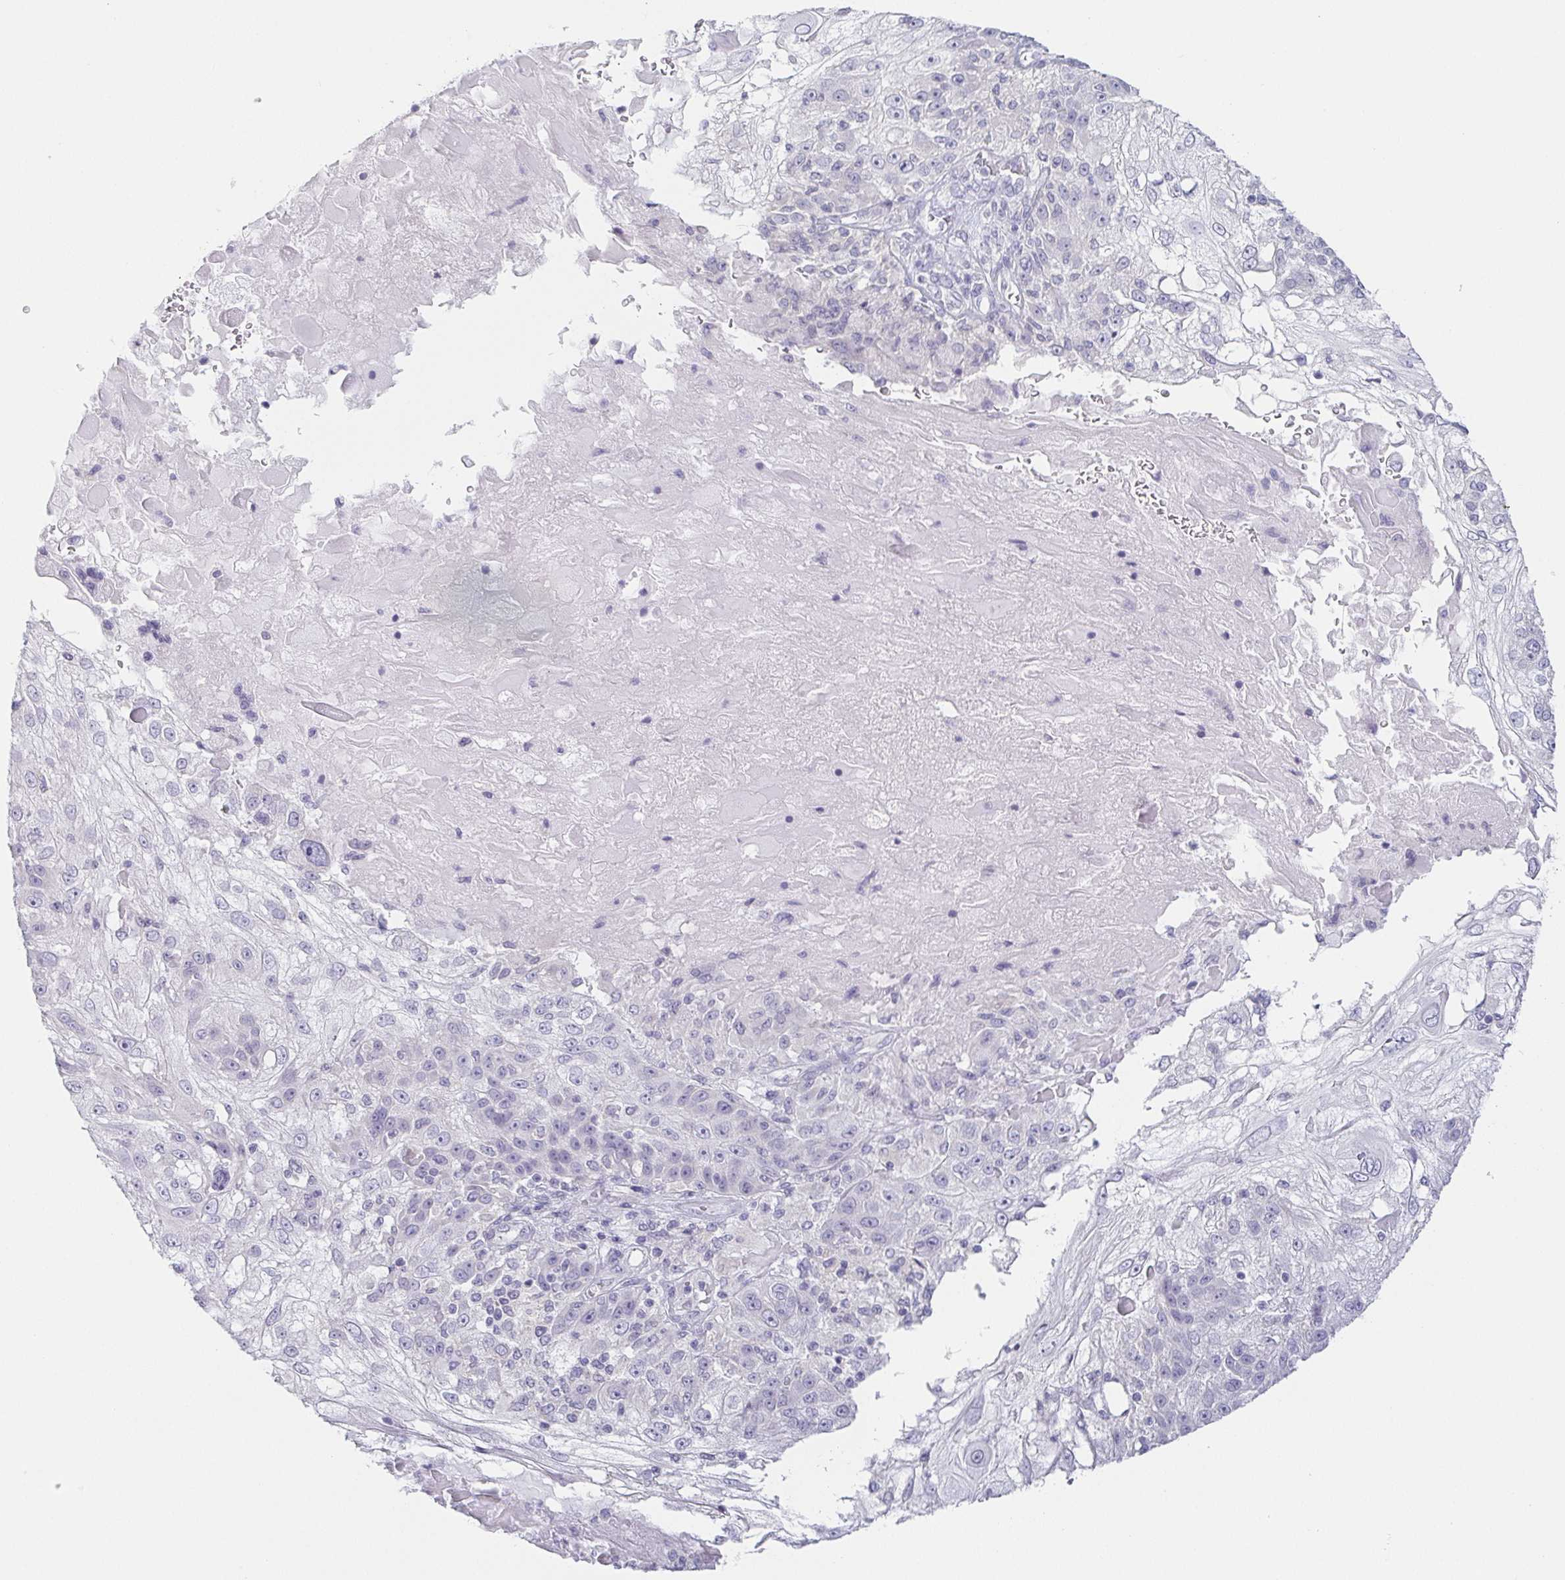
{"staining": {"intensity": "negative", "quantity": "none", "location": "none"}, "tissue": "skin cancer", "cell_type": "Tumor cells", "image_type": "cancer", "snomed": [{"axis": "morphology", "description": "Normal tissue, NOS"}, {"axis": "morphology", "description": "Squamous cell carcinoma, NOS"}, {"axis": "topography", "description": "Skin"}], "caption": "Protein analysis of skin squamous cell carcinoma displays no significant expression in tumor cells. The staining is performed using DAB brown chromogen with nuclei counter-stained in using hematoxylin.", "gene": "PRR27", "patient": {"sex": "female", "age": 83}}